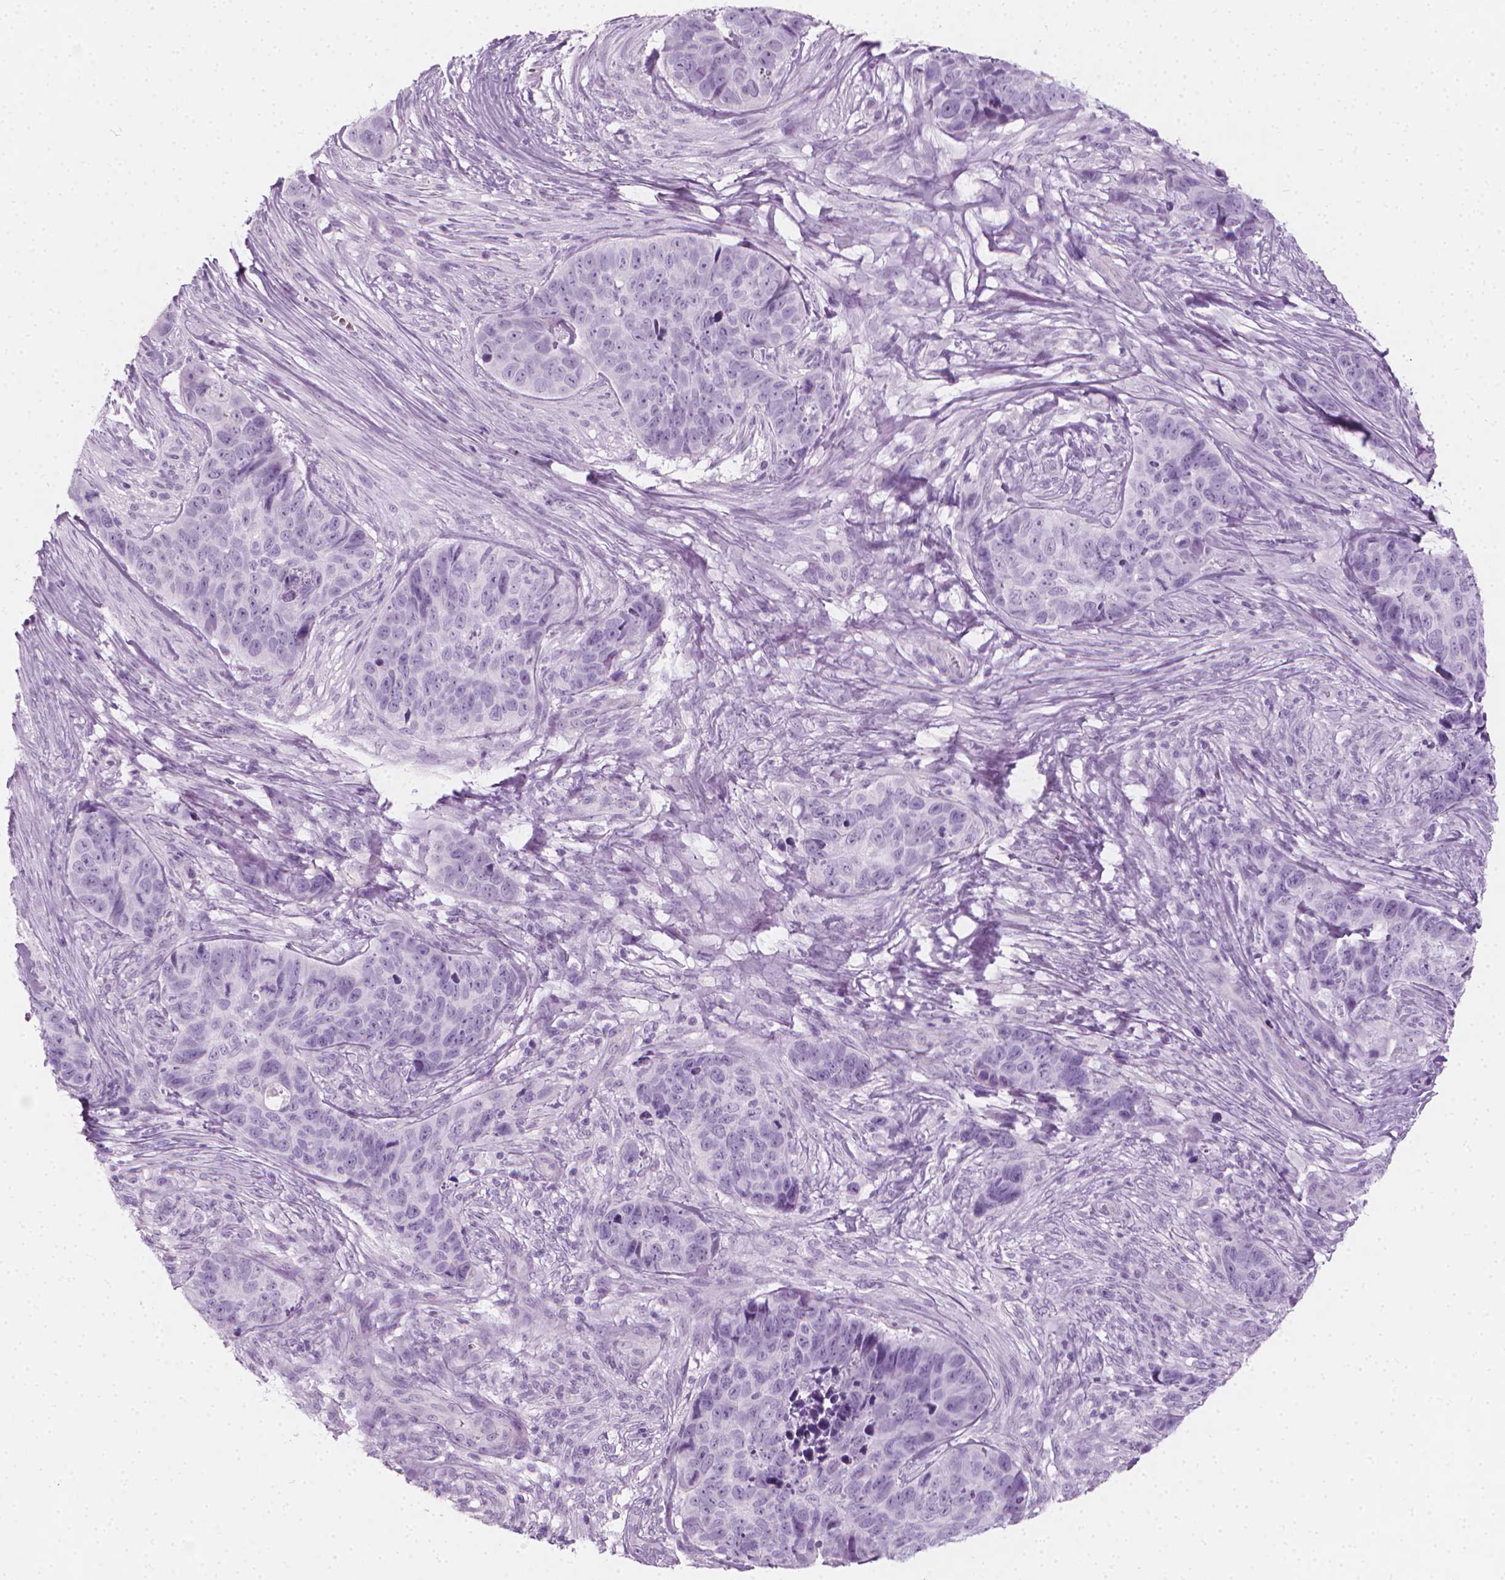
{"staining": {"intensity": "negative", "quantity": "none", "location": "none"}, "tissue": "skin cancer", "cell_type": "Tumor cells", "image_type": "cancer", "snomed": [{"axis": "morphology", "description": "Basal cell carcinoma"}, {"axis": "topography", "description": "Skin"}], "caption": "Human skin cancer stained for a protein using immunohistochemistry reveals no staining in tumor cells.", "gene": "SCG3", "patient": {"sex": "female", "age": 82}}